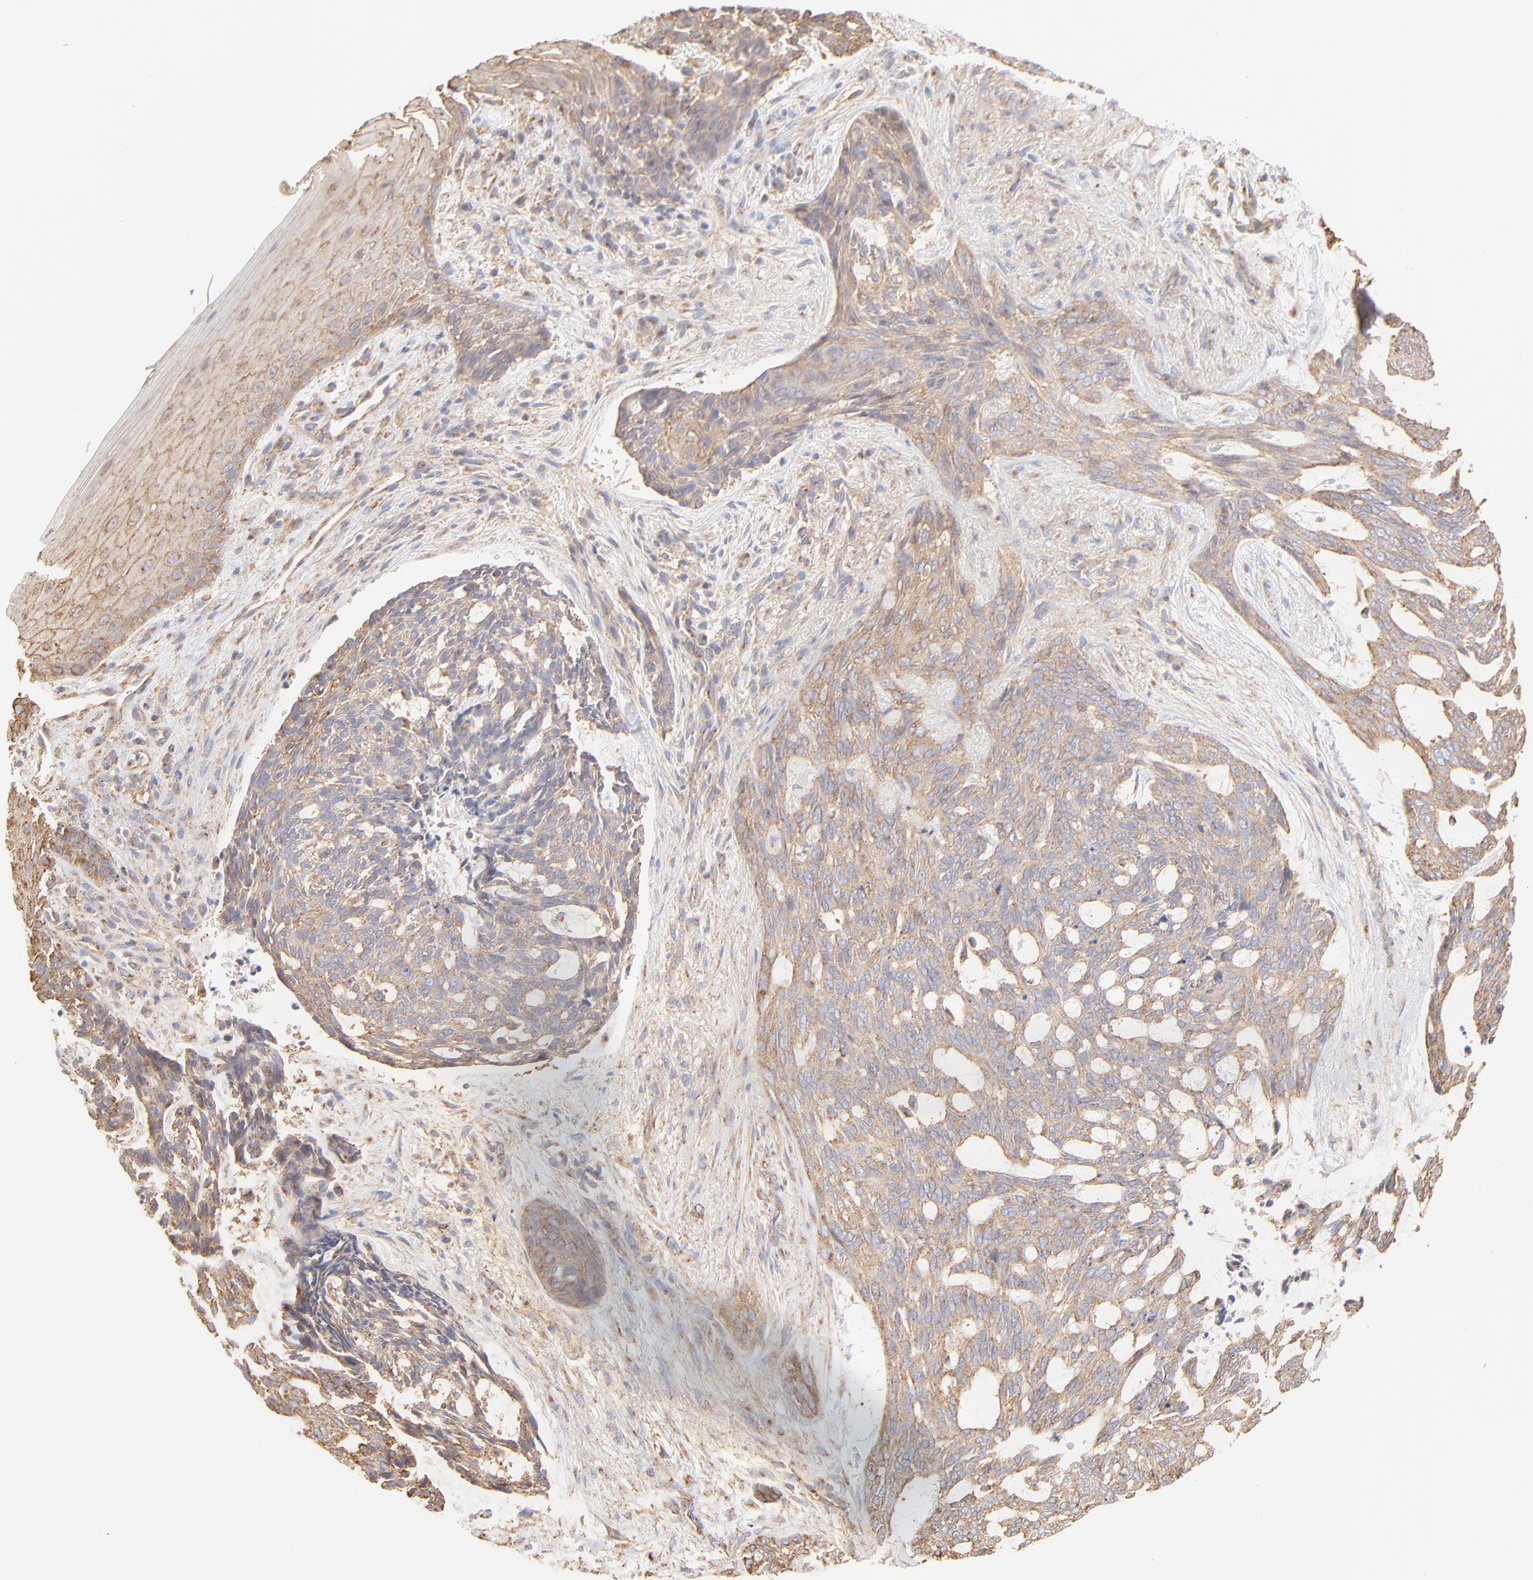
{"staining": {"intensity": "moderate", "quantity": ">75%", "location": "cytoplasmic/membranous"}, "tissue": "skin cancer", "cell_type": "Tumor cells", "image_type": "cancer", "snomed": [{"axis": "morphology", "description": "Normal tissue, NOS"}, {"axis": "morphology", "description": "Basal cell carcinoma"}, {"axis": "topography", "description": "Skin"}], "caption": "This image demonstrates immunohistochemistry staining of human skin cancer (basal cell carcinoma), with medium moderate cytoplasmic/membranous staining in about >75% of tumor cells.", "gene": "CLTB", "patient": {"sex": "female", "age": 71}}